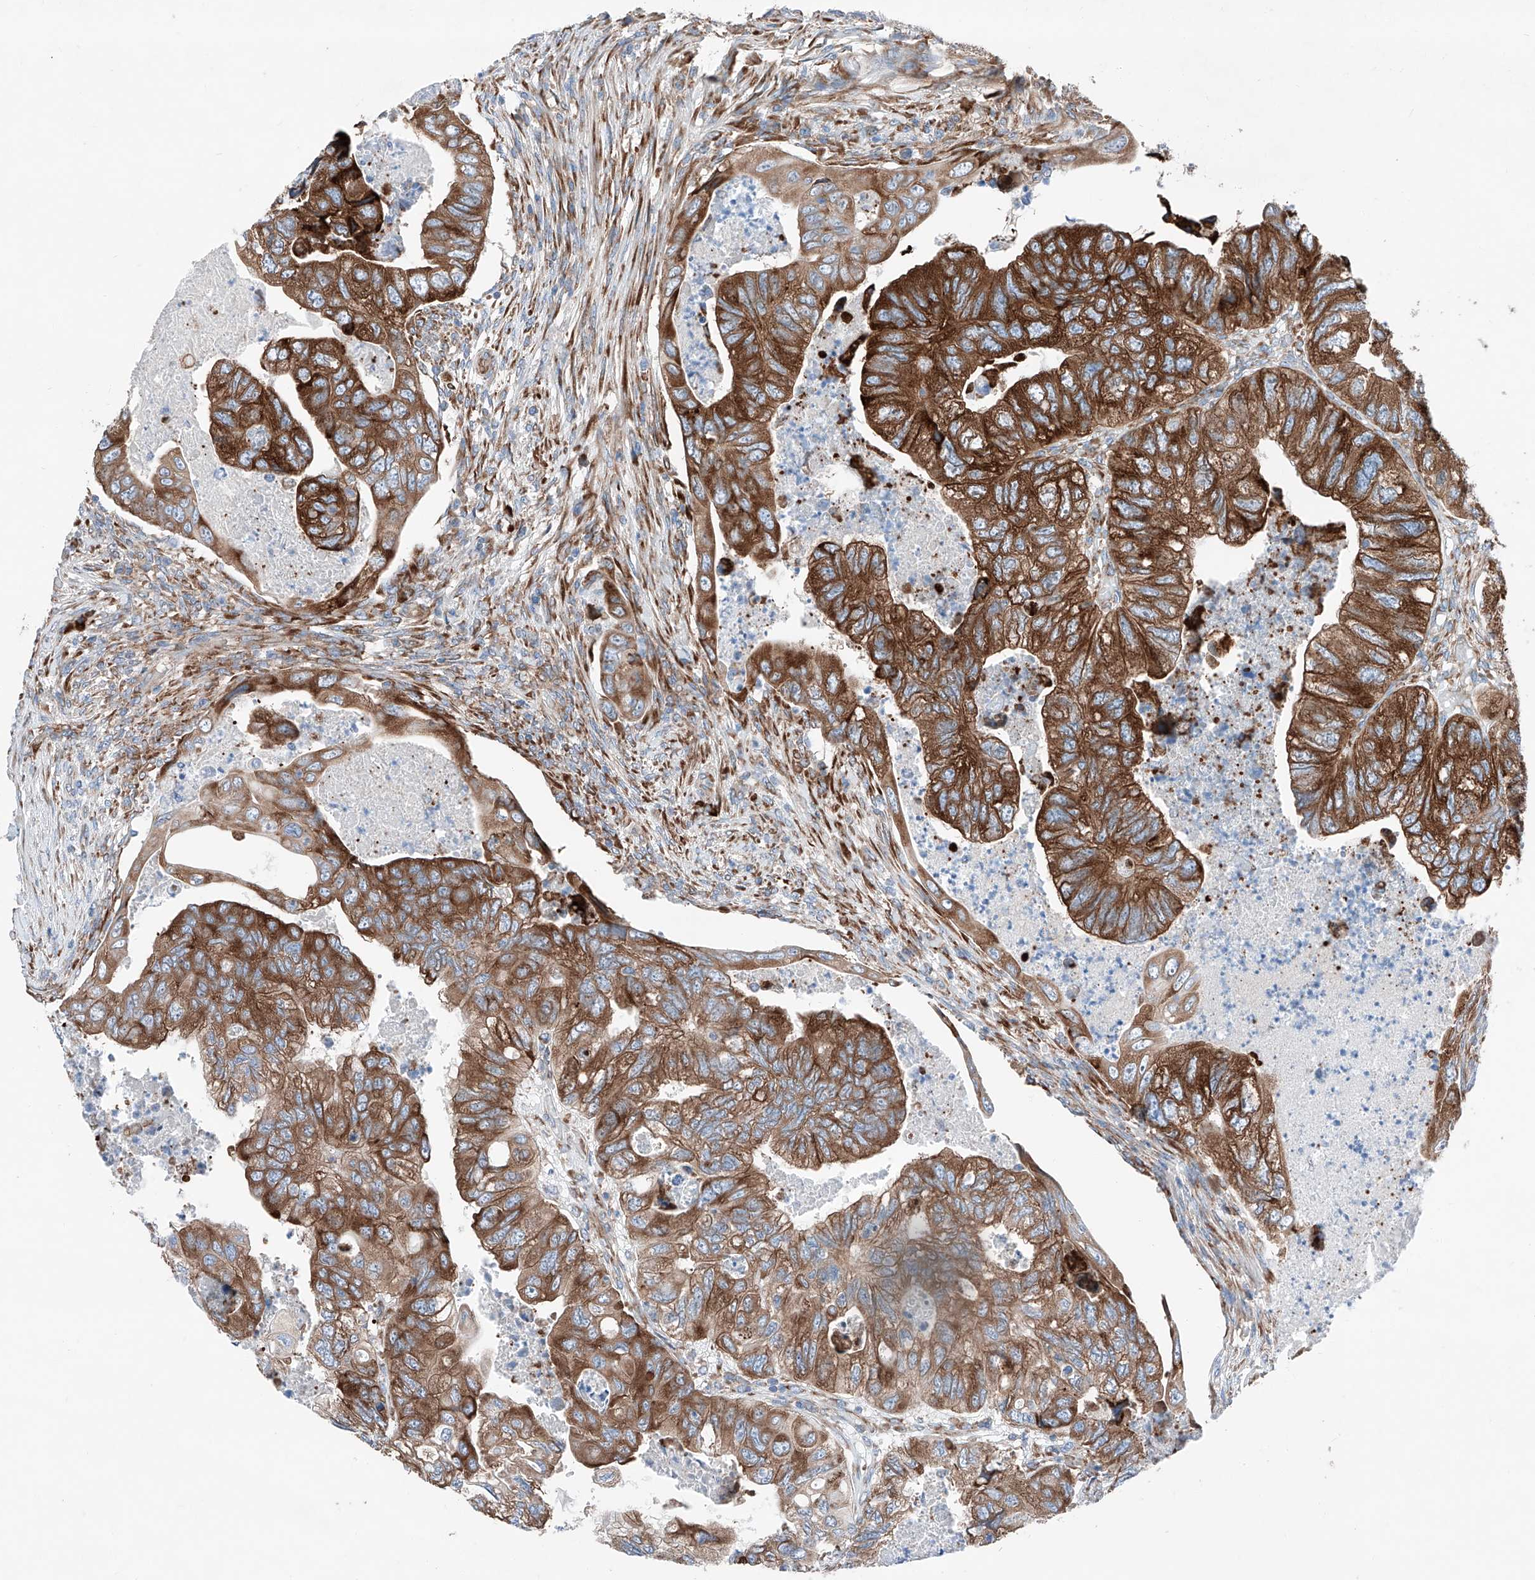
{"staining": {"intensity": "strong", "quantity": ">75%", "location": "cytoplasmic/membranous"}, "tissue": "colorectal cancer", "cell_type": "Tumor cells", "image_type": "cancer", "snomed": [{"axis": "morphology", "description": "Adenocarcinoma, NOS"}, {"axis": "topography", "description": "Rectum"}], "caption": "Immunohistochemical staining of colorectal cancer (adenocarcinoma) demonstrates high levels of strong cytoplasmic/membranous protein expression in approximately >75% of tumor cells. Using DAB (3,3'-diaminobenzidine) (brown) and hematoxylin (blue) stains, captured at high magnification using brightfield microscopy.", "gene": "CRELD1", "patient": {"sex": "male", "age": 63}}